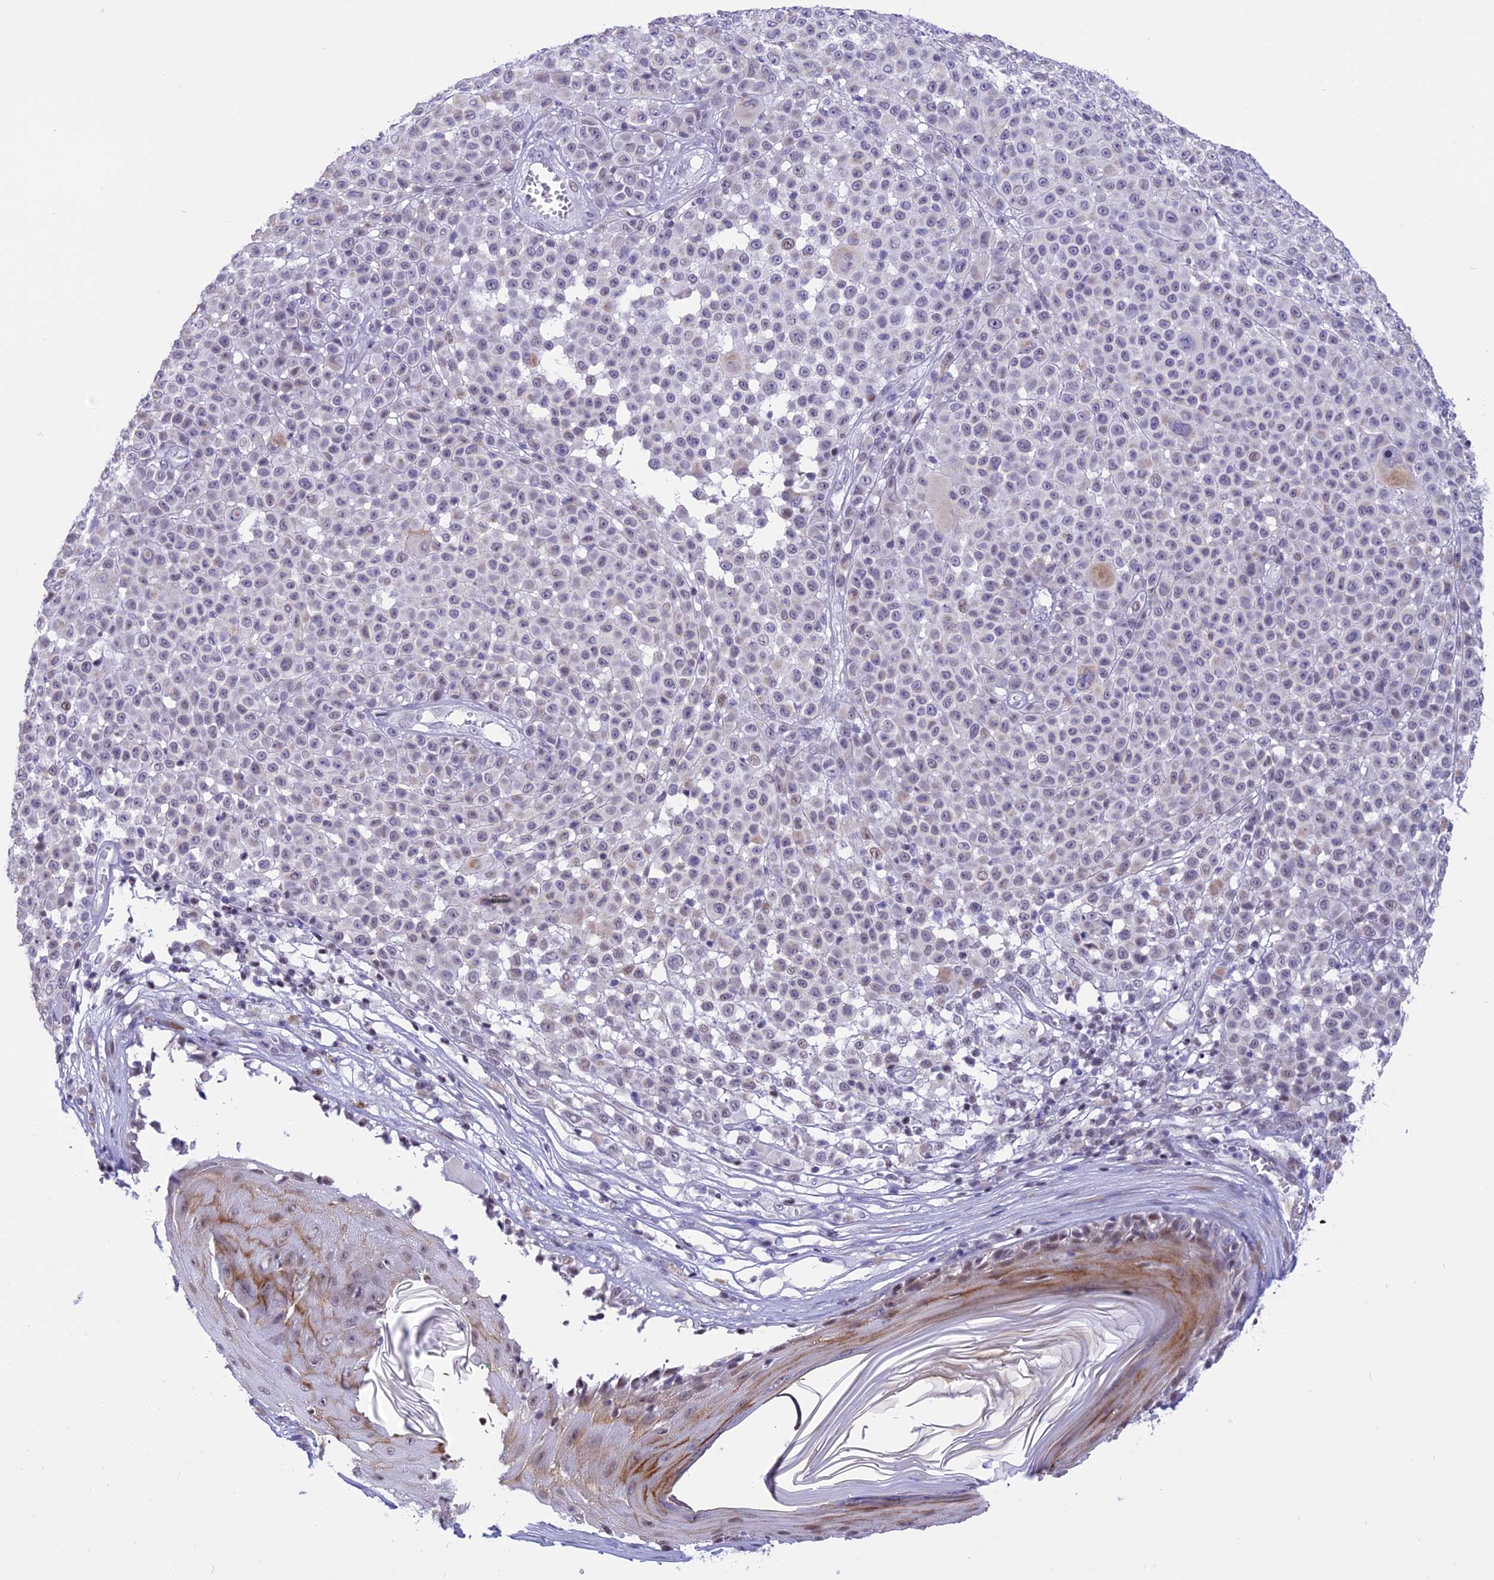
{"staining": {"intensity": "weak", "quantity": "<25%", "location": "nuclear"}, "tissue": "melanoma", "cell_type": "Tumor cells", "image_type": "cancer", "snomed": [{"axis": "morphology", "description": "Malignant melanoma, NOS"}, {"axis": "topography", "description": "Skin"}], "caption": "High magnification brightfield microscopy of malignant melanoma stained with DAB (brown) and counterstained with hematoxylin (blue): tumor cells show no significant staining.", "gene": "SPIRE2", "patient": {"sex": "female", "age": 94}}